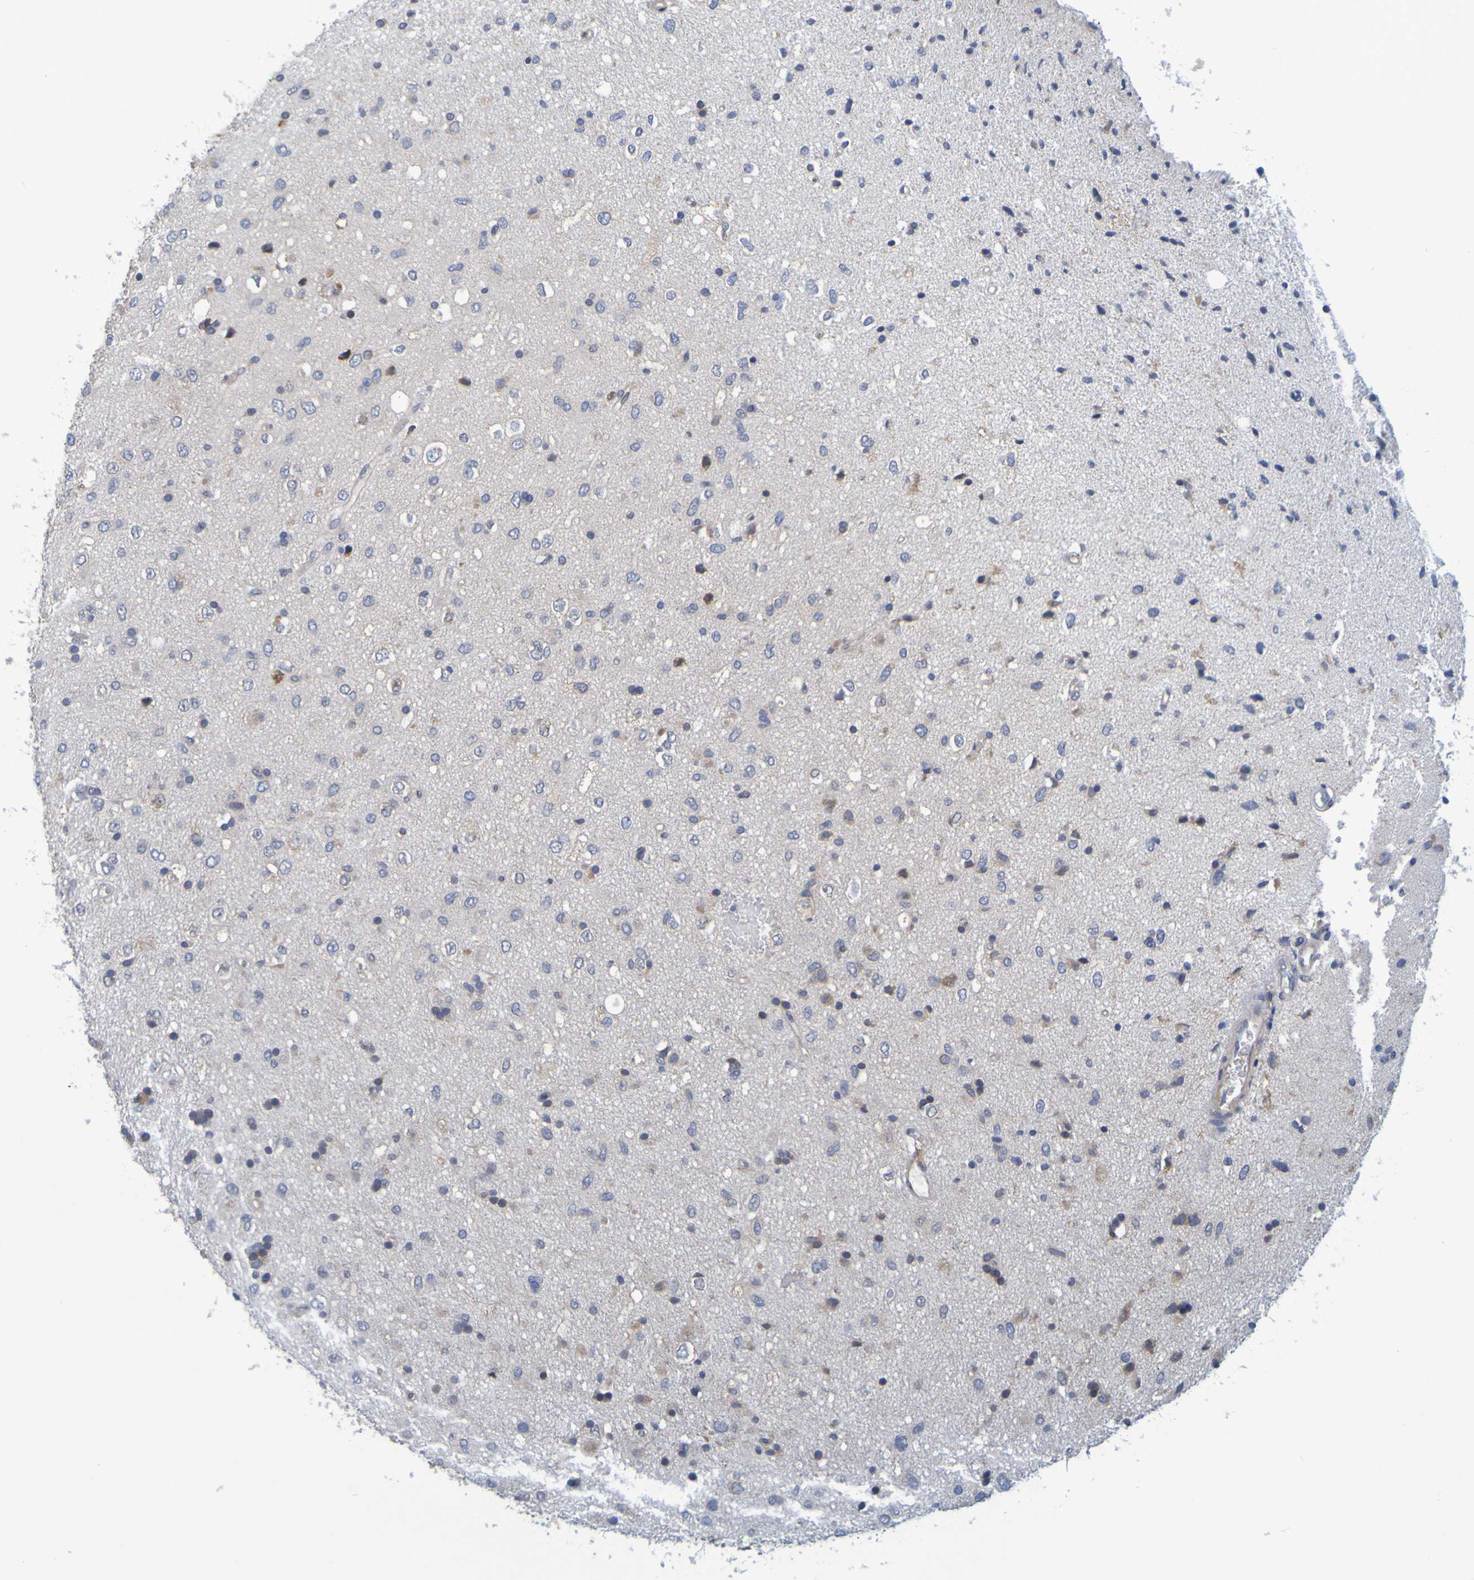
{"staining": {"intensity": "negative", "quantity": "none", "location": "none"}, "tissue": "glioma", "cell_type": "Tumor cells", "image_type": "cancer", "snomed": [{"axis": "morphology", "description": "Glioma, malignant, Low grade"}, {"axis": "topography", "description": "Brain"}], "caption": "Image shows no protein expression in tumor cells of glioma tissue. Nuclei are stained in blue.", "gene": "SIL1", "patient": {"sex": "male", "age": 77}}